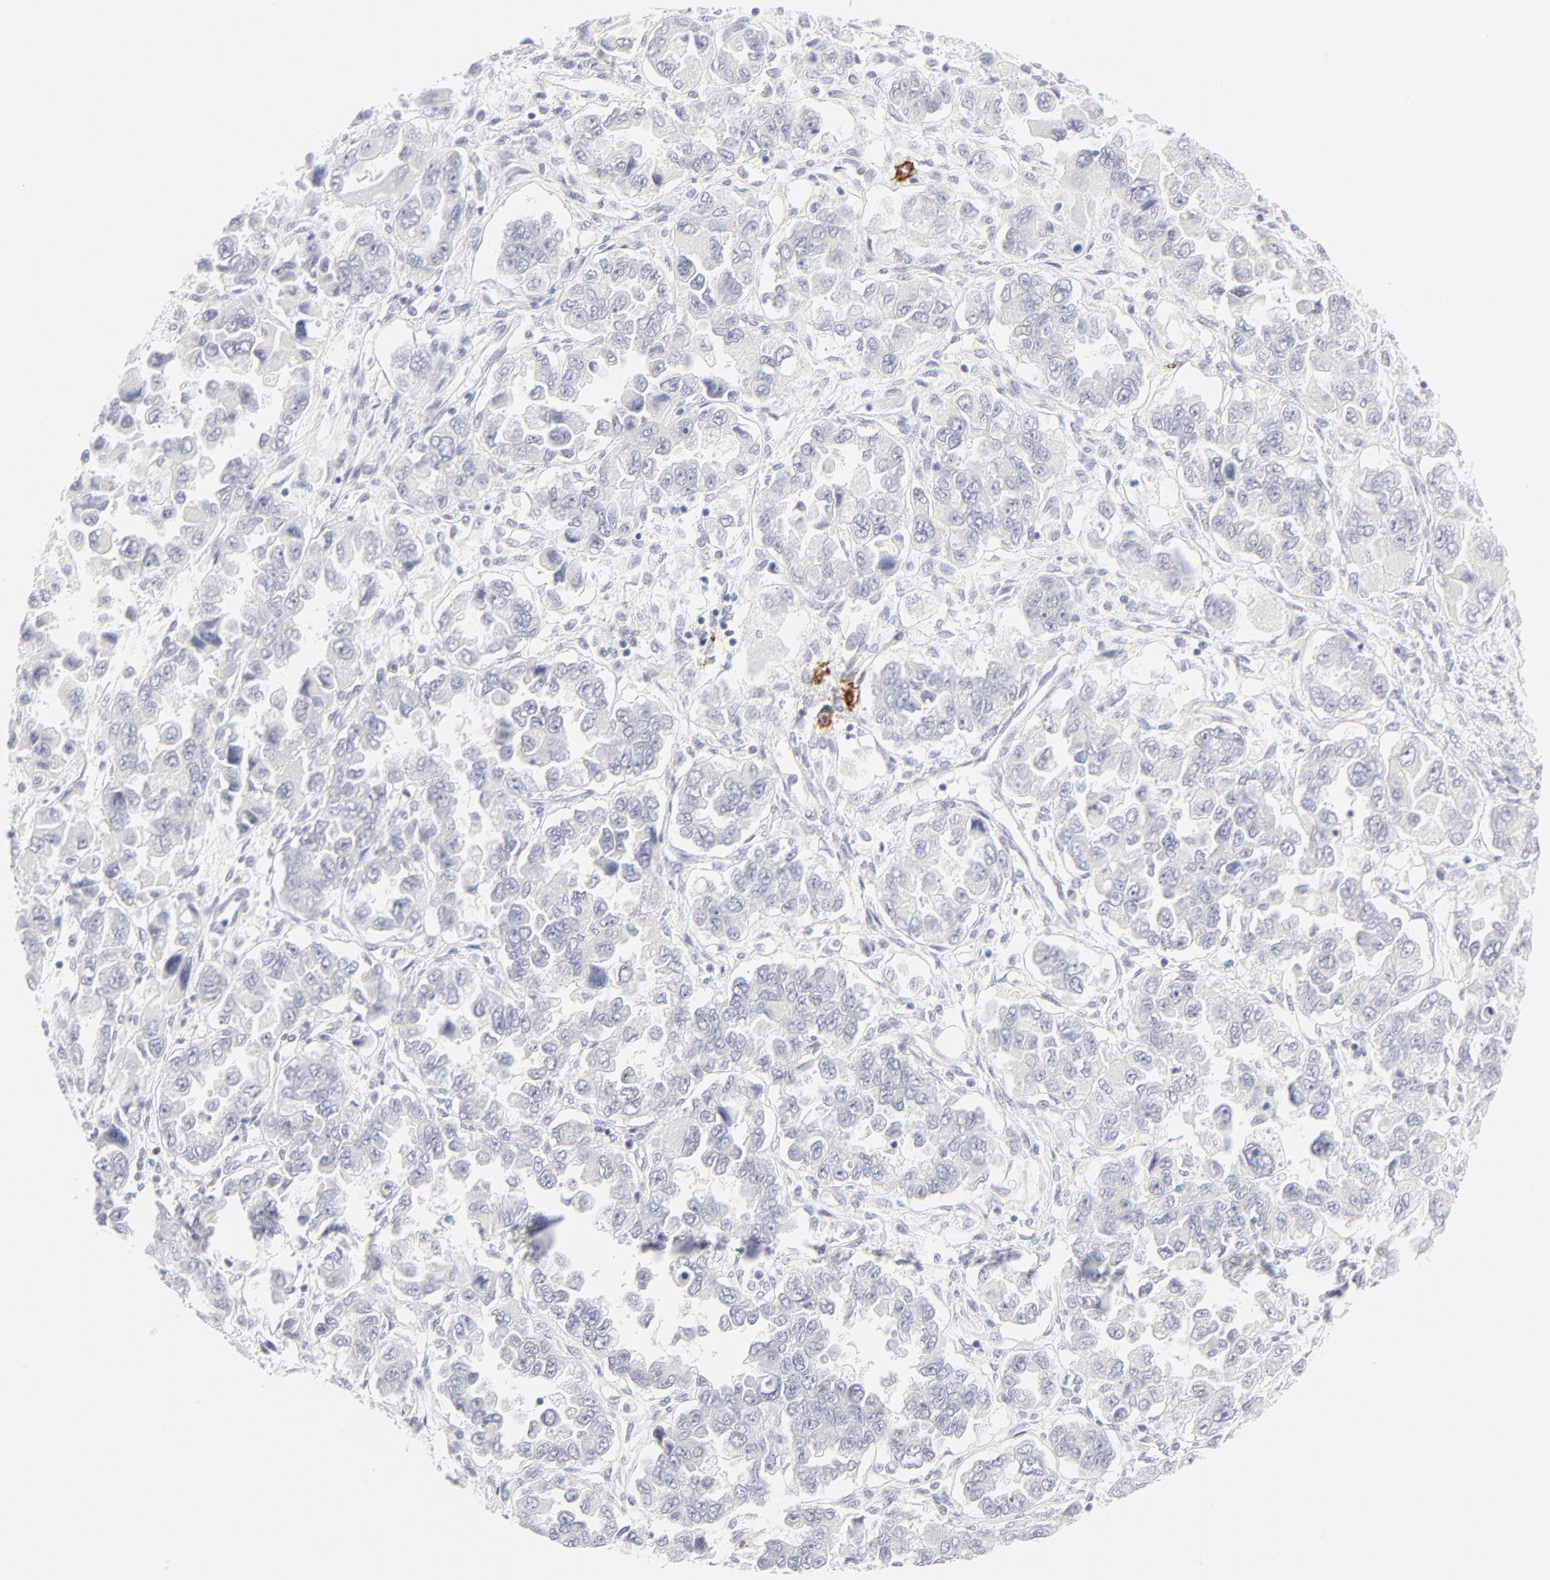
{"staining": {"intensity": "negative", "quantity": "none", "location": "none"}, "tissue": "ovarian cancer", "cell_type": "Tumor cells", "image_type": "cancer", "snomed": [{"axis": "morphology", "description": "Cystadenocarcinoma, serous, NOS"}, {"axis": "topography", "description": "Ovary"}], "caption": "Human ovarian cancer (serous cystadenocarcinoma) stained for a protein using IHC displays no expression in tumor cells.", "gene": "CCR7", "patient": {"sex": "female", "age": 84}}